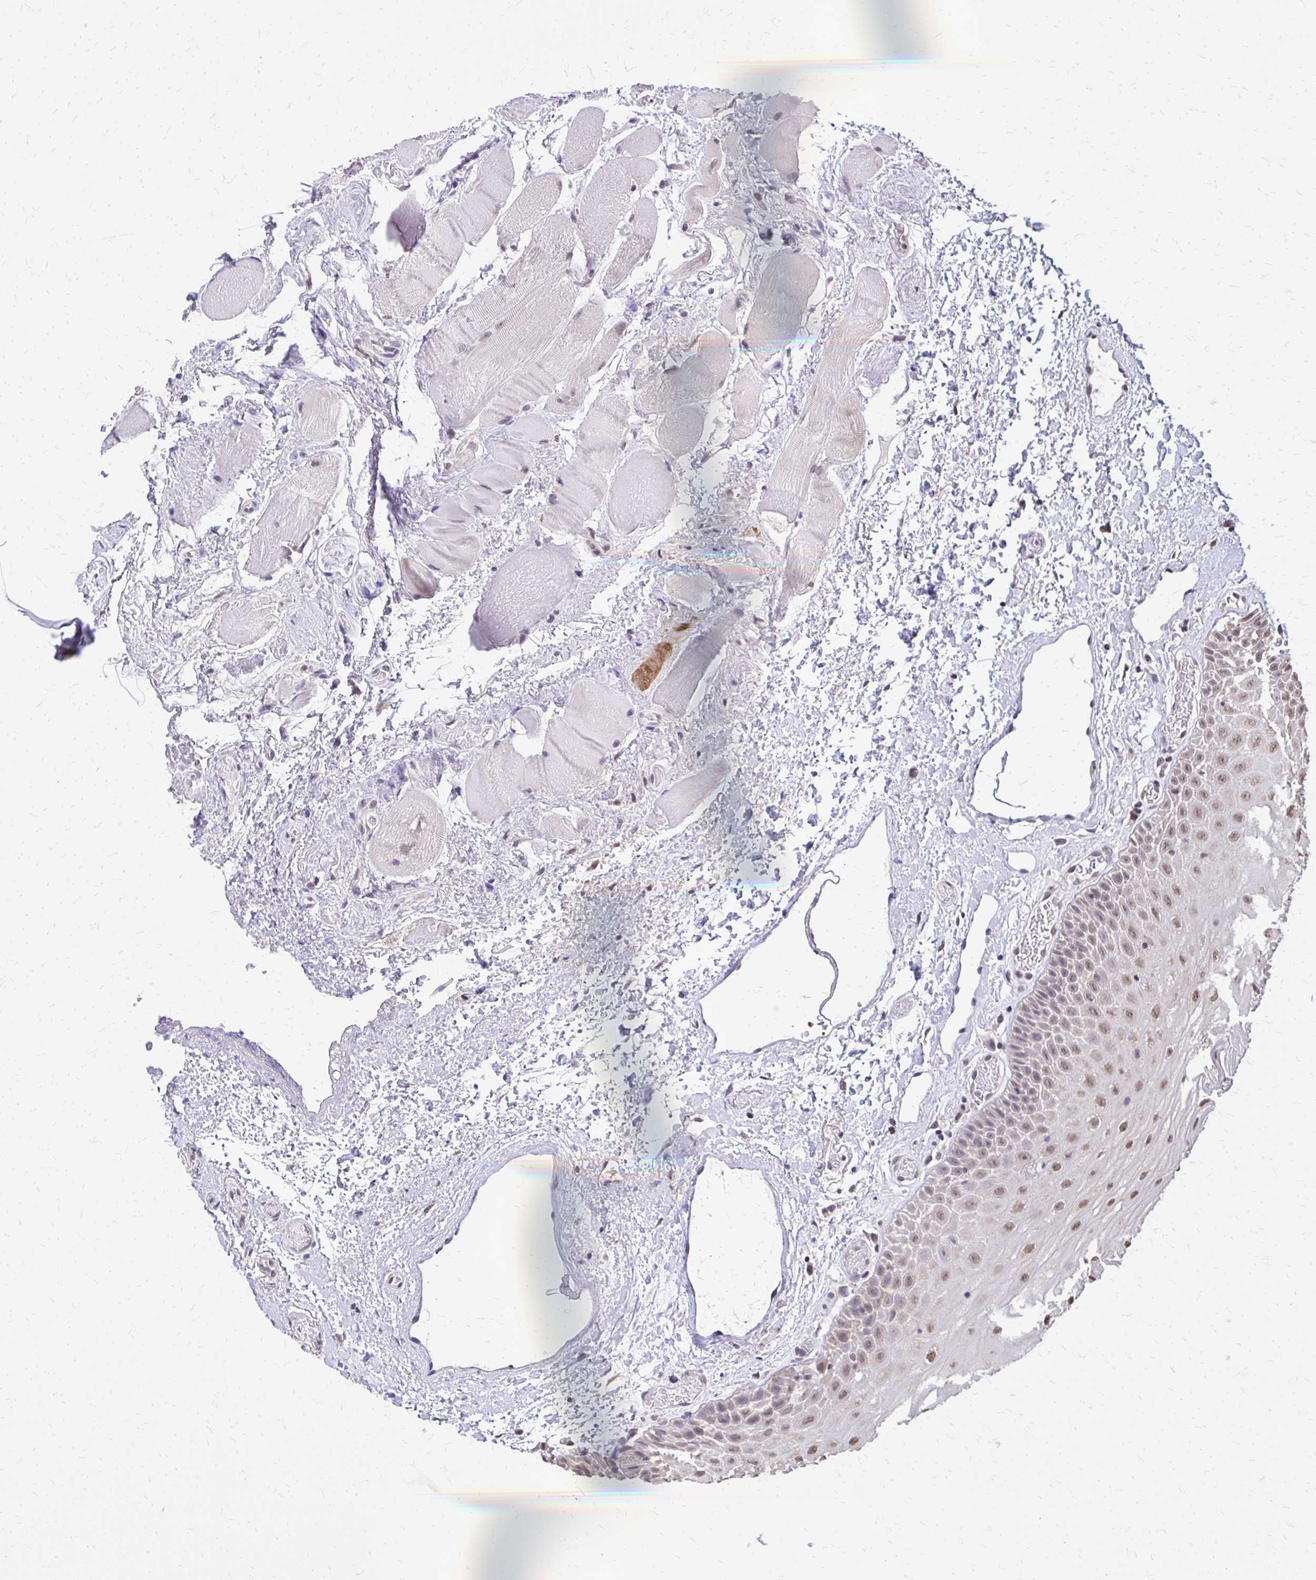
{"staining": {"intensity": "weak", "quantity": "25%-75%", "location": "nuclear"}, "tissue": "oral mucosa", "cell_type": "Squamous epithelial cells", "image_type": "normal", "snomed": [{"axis": "morphology", "description": "Normal tissue, NOS"}, {"axis": "topography", "description": "Oral tissue"}], "caption": "Brown immunohistochemical staining in benign human oral mucosa exhibits weak nuclear positivity in about 25%-75% of squamous epithelial cells. (brown staining indicates protein expression, while blue staining denotes nuclei).", "gene": "AKAP5", "patient": {"sex": "female", "age": 82}}